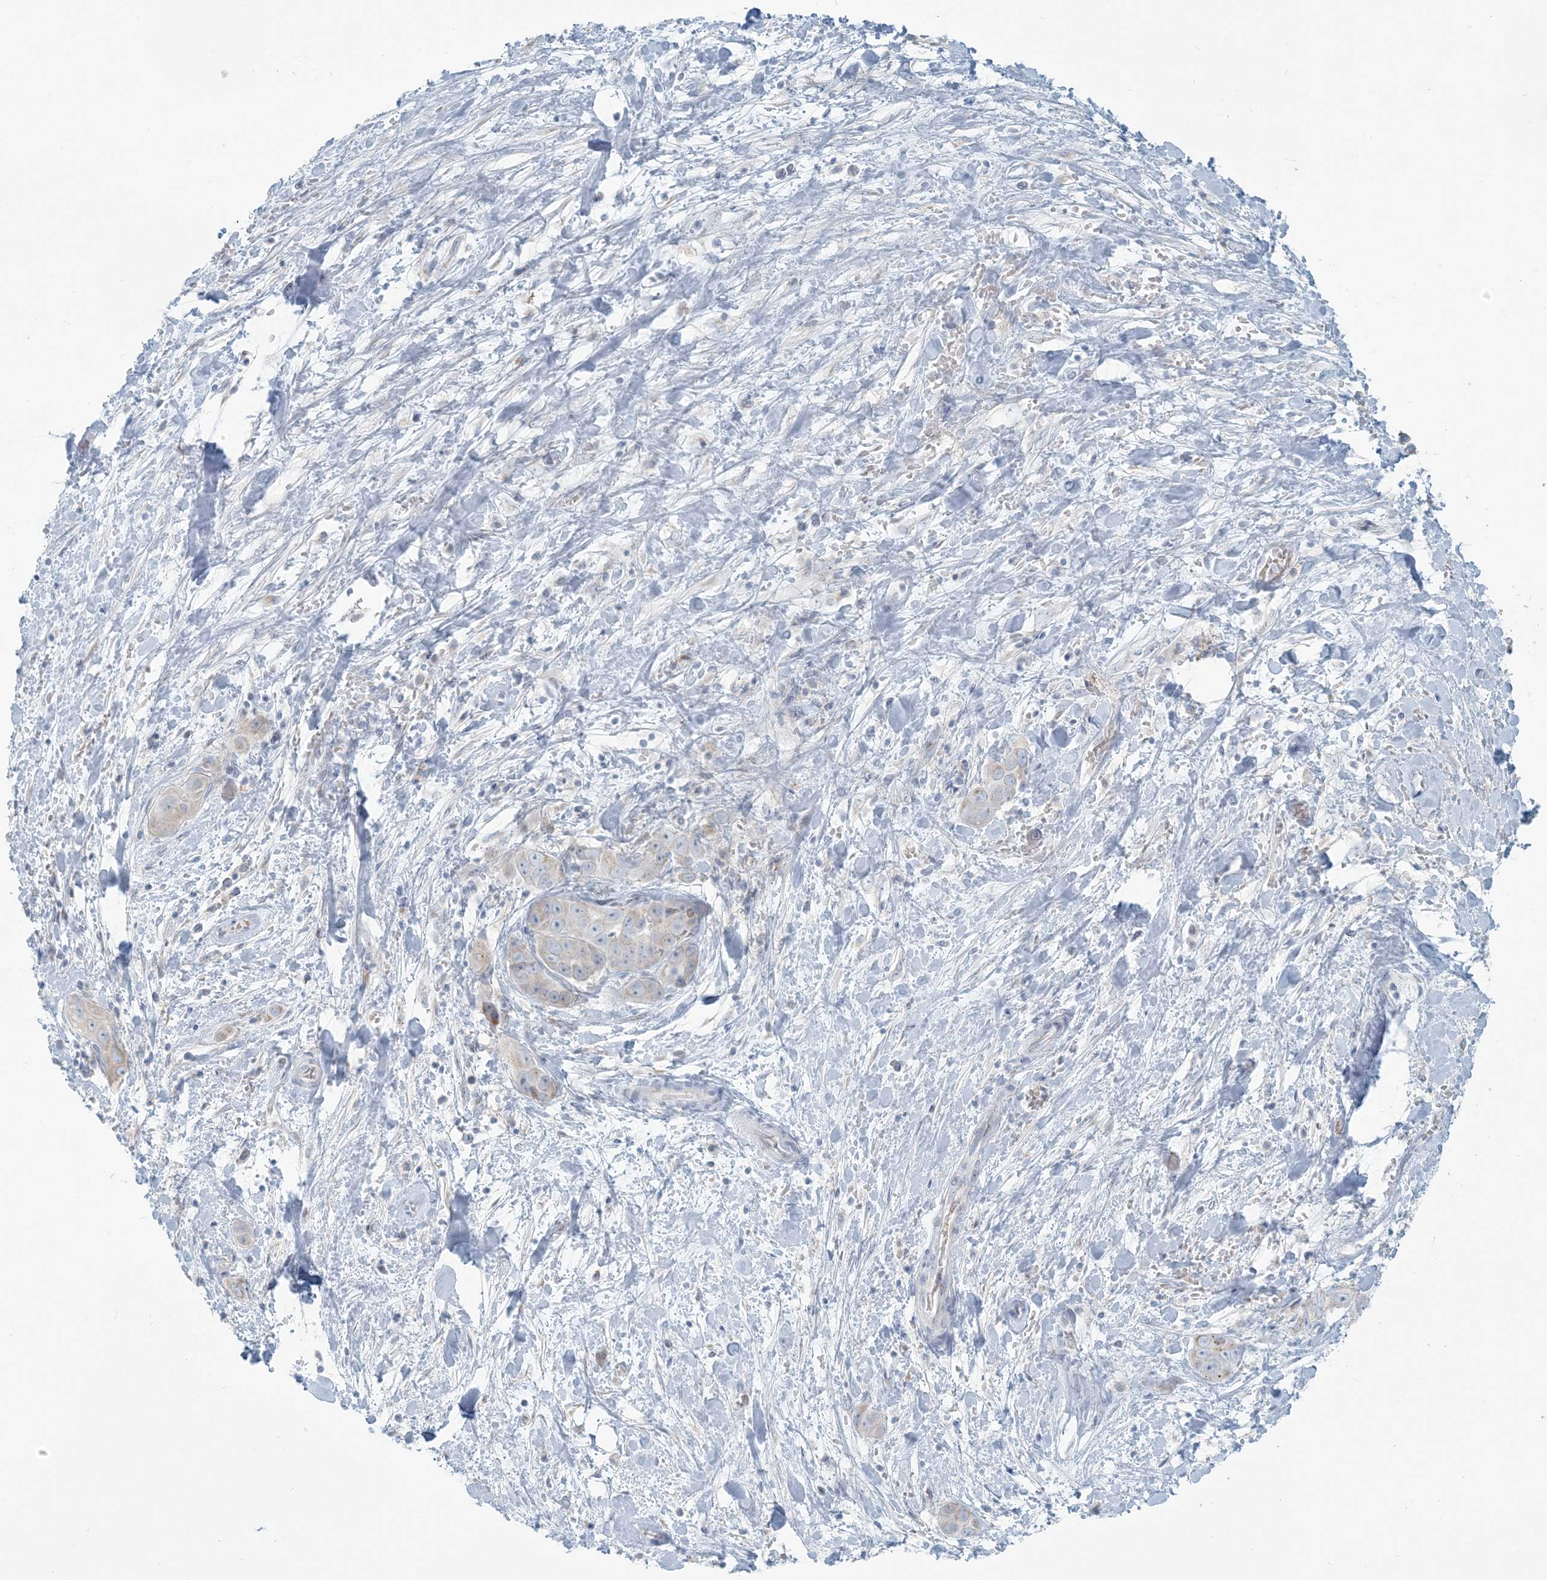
{"staining": {"intensity": "weak", "quantity": "<25%", "location": "cytoplasmic/membranous"}, "tissue": "liver cancer", "cell_type": "Tumor cells", "image_type": "cancer", "snomed": [{"axis": "morphology", "description": "Cholangiocarcinoma"}, {"axis": "topography", "description": "Liver"}], "caption": "A micrograph of liver cancer (cholangiocarcinoma) stained for a protein shows no brown staining in tumor cells. (DAB (3,3'-diaminobenzidine) immunohistochemistry (IHC), high magnification).", "gene": "SCML1", "patient": {"sex": "female", "age": 52}}